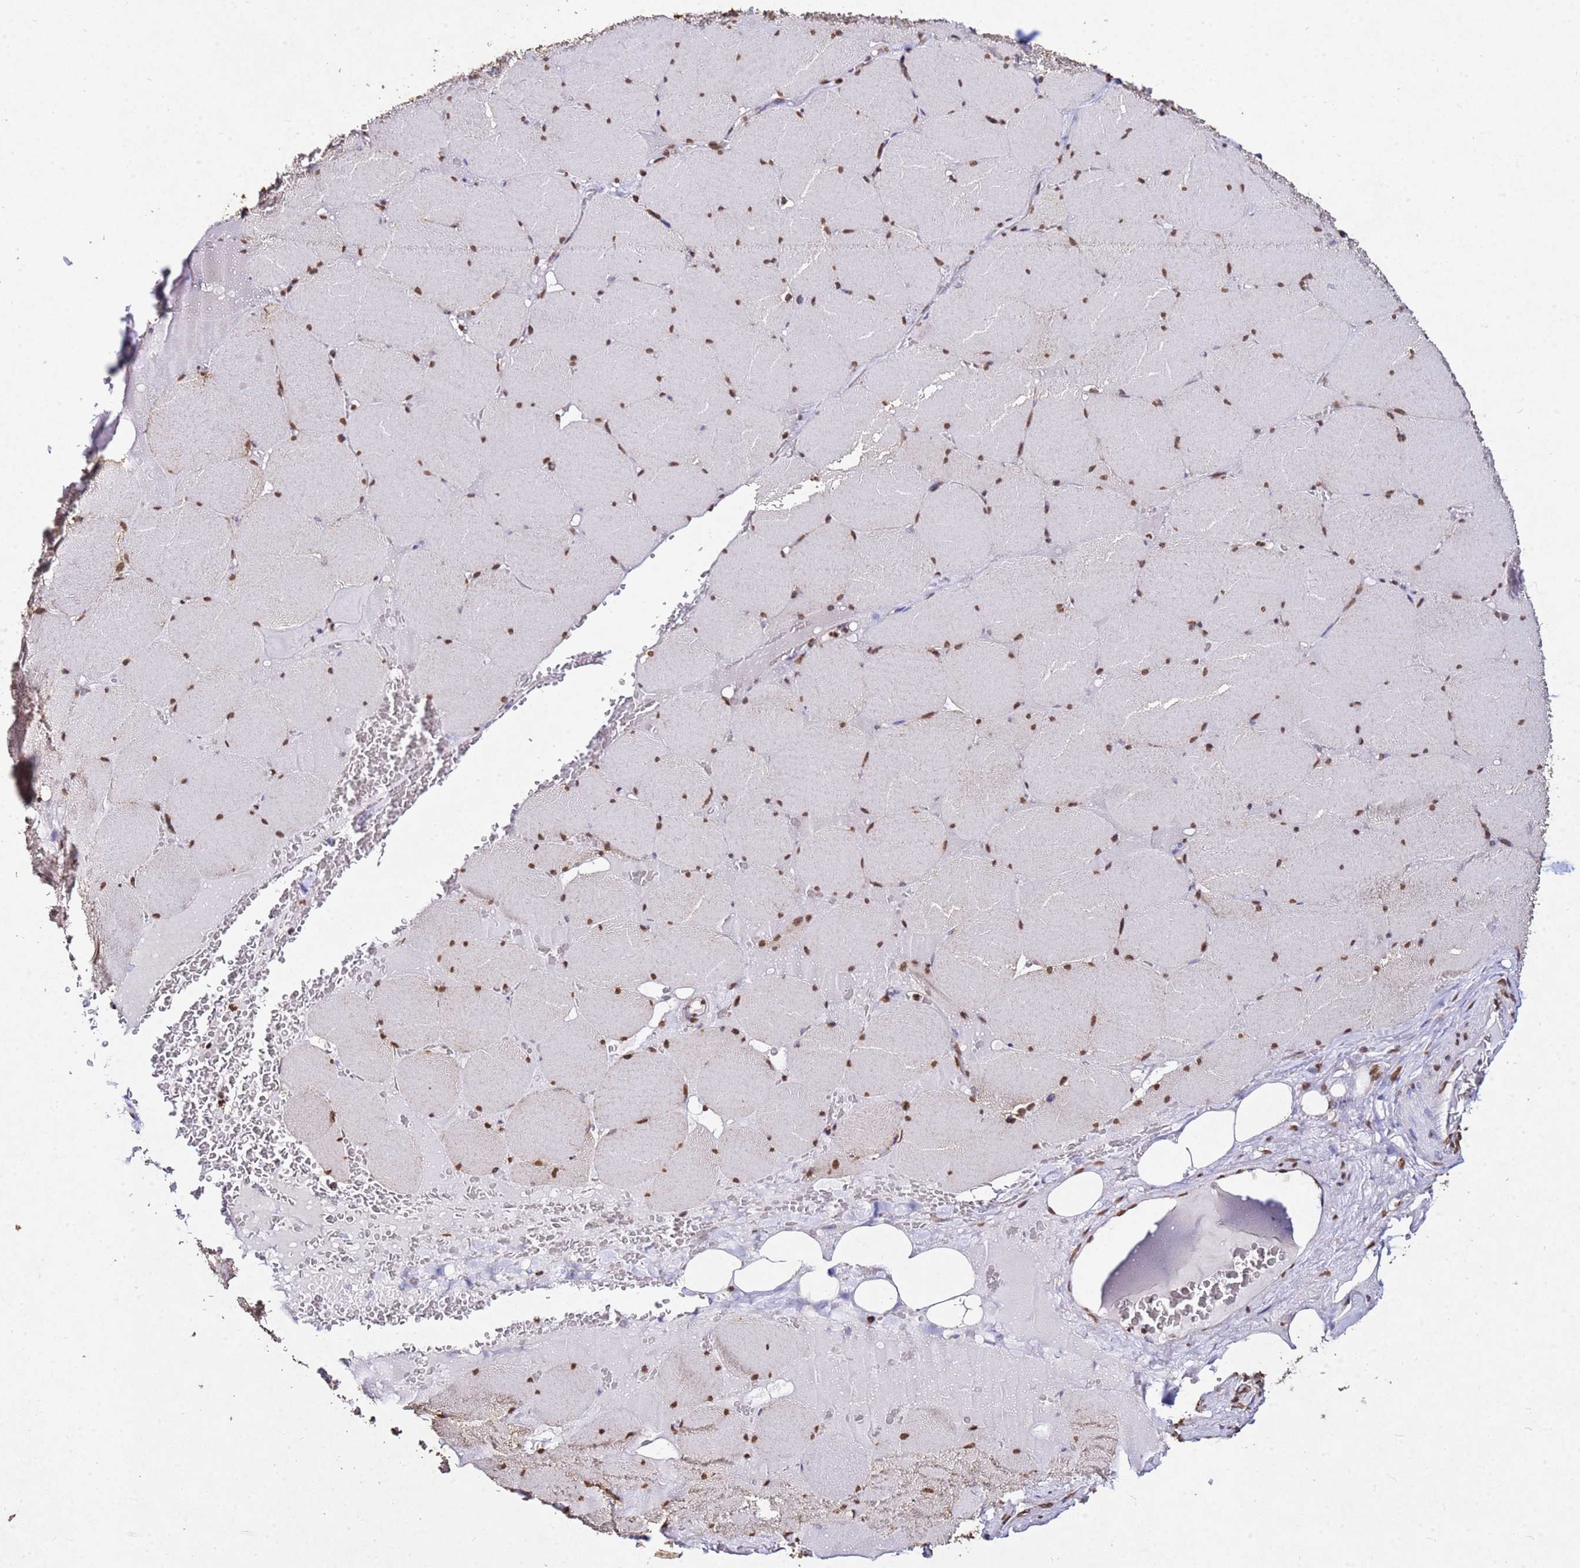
{"staining": {"intensity": "moderate", "quantity": ">75%", "location": "nuclear"}, "tissue": "skeletal muscle", "cell_type": "Myocytes", "image_type": "normal", "snomed": [{"axis": "morphology", "description": "Normal tissue, NOS"}, {"axis": "topography", "description": "Skeletal muscle"}, {"axis": "topography", "description": "Head-Neck"}], "caption": "DAB (3,3'-diaminobenzidine) immunohistochemical staining of normal skeletal muscle displays moderate nuclear protein staining in about >75% of myocytes.", "gene": "MYOCD", "patient": {"sex": "male", "age": 66}}